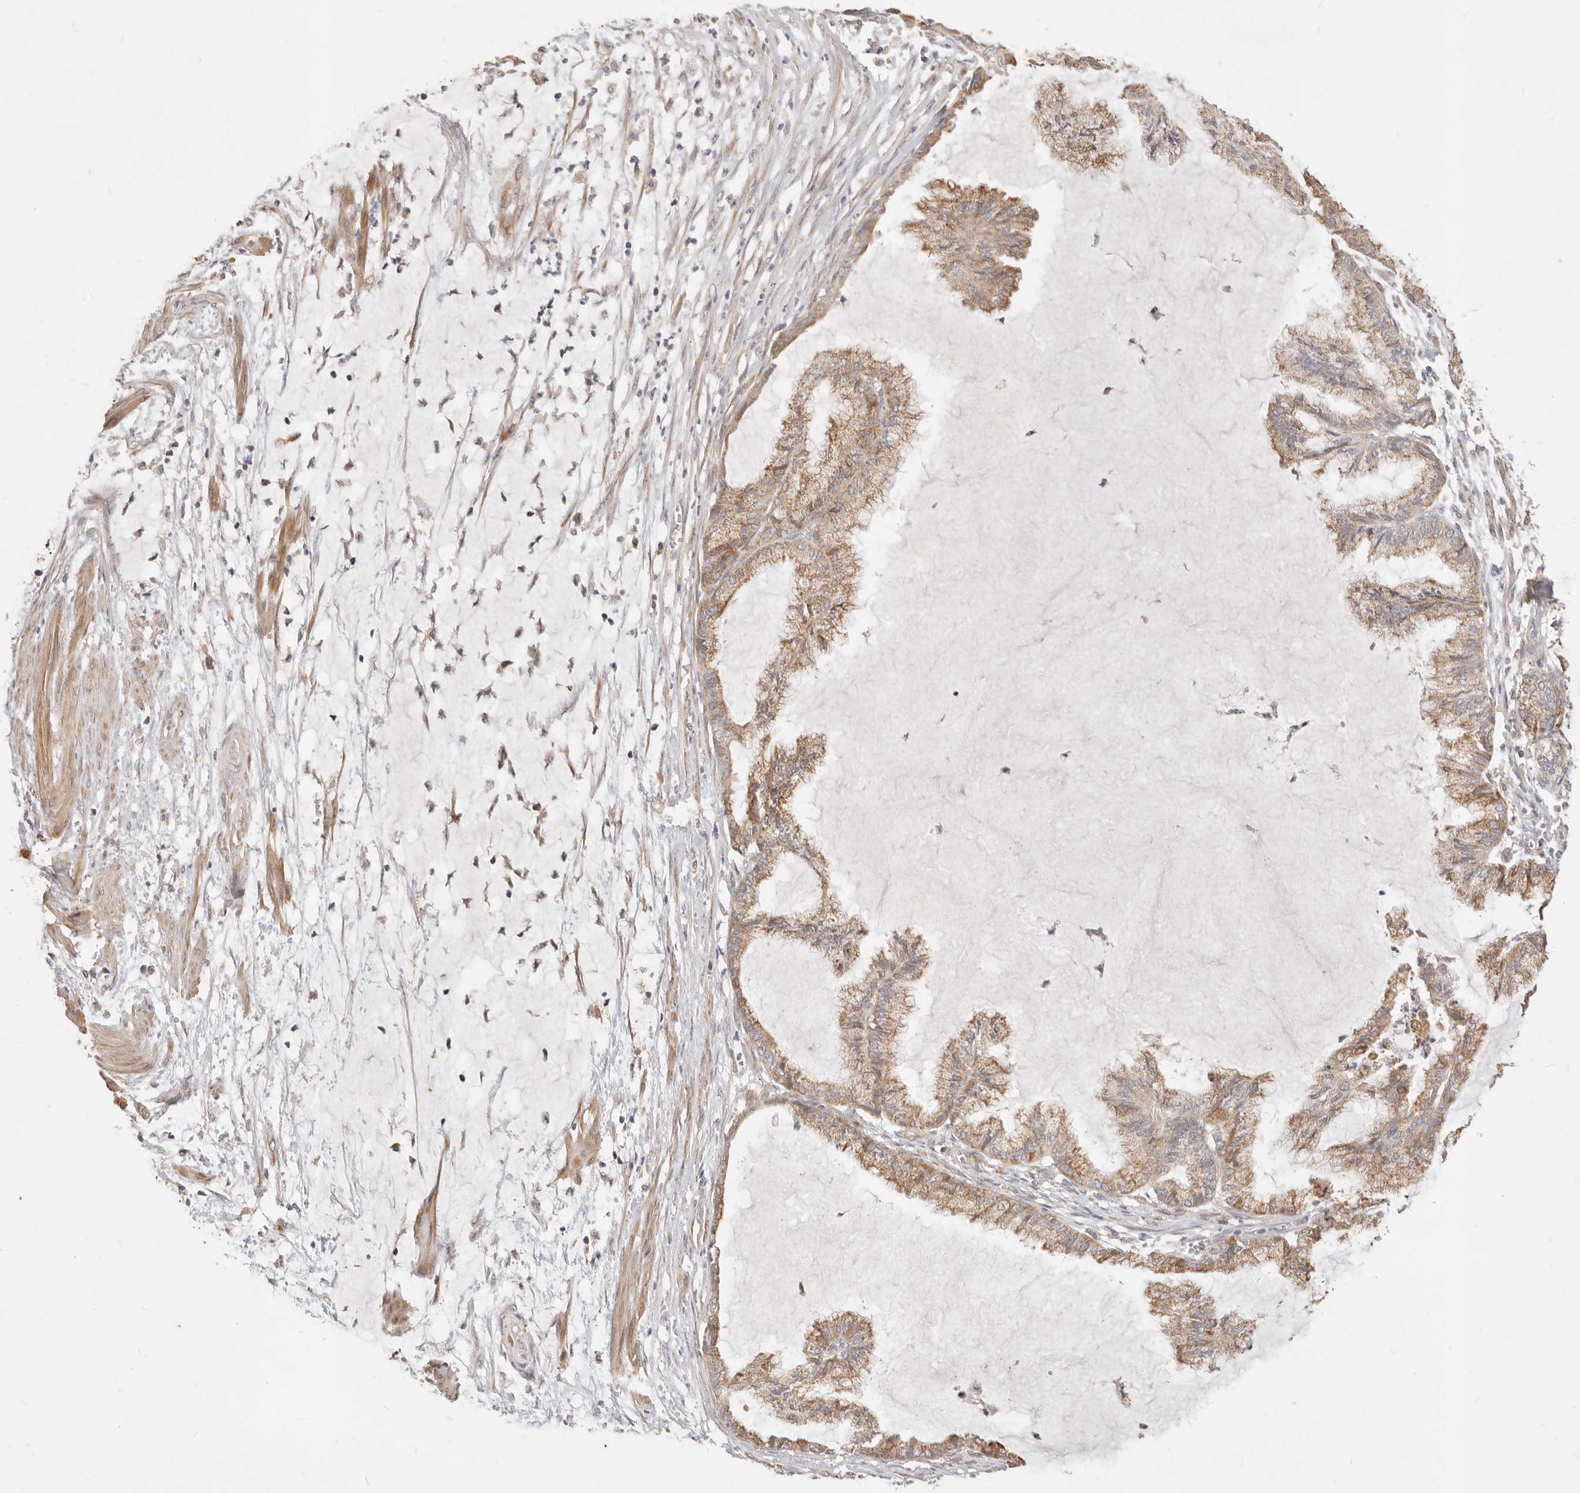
{"staining": {"intensity": "moderate", "quantity": ">75%", "location": "cytoplasmic/membranous"}, "tissue": "endometrial cancer", "cell_type": "Tumor cells", "image_type": "cancer", "snomed": [{"axis": "morphology", "description": "Adenocarcinoma, NOS"}, {"axis": "topography", "description": "Endometrium"}], "caption": "Adenocarcinoma (endometrial) stained for a protein (brown) exhibits moderate cytoplasmic/membranous positive staining in about >75% of tumor cells.", "gene": "RUBCNL", "patient": {"sex": "female", "age": 86}}